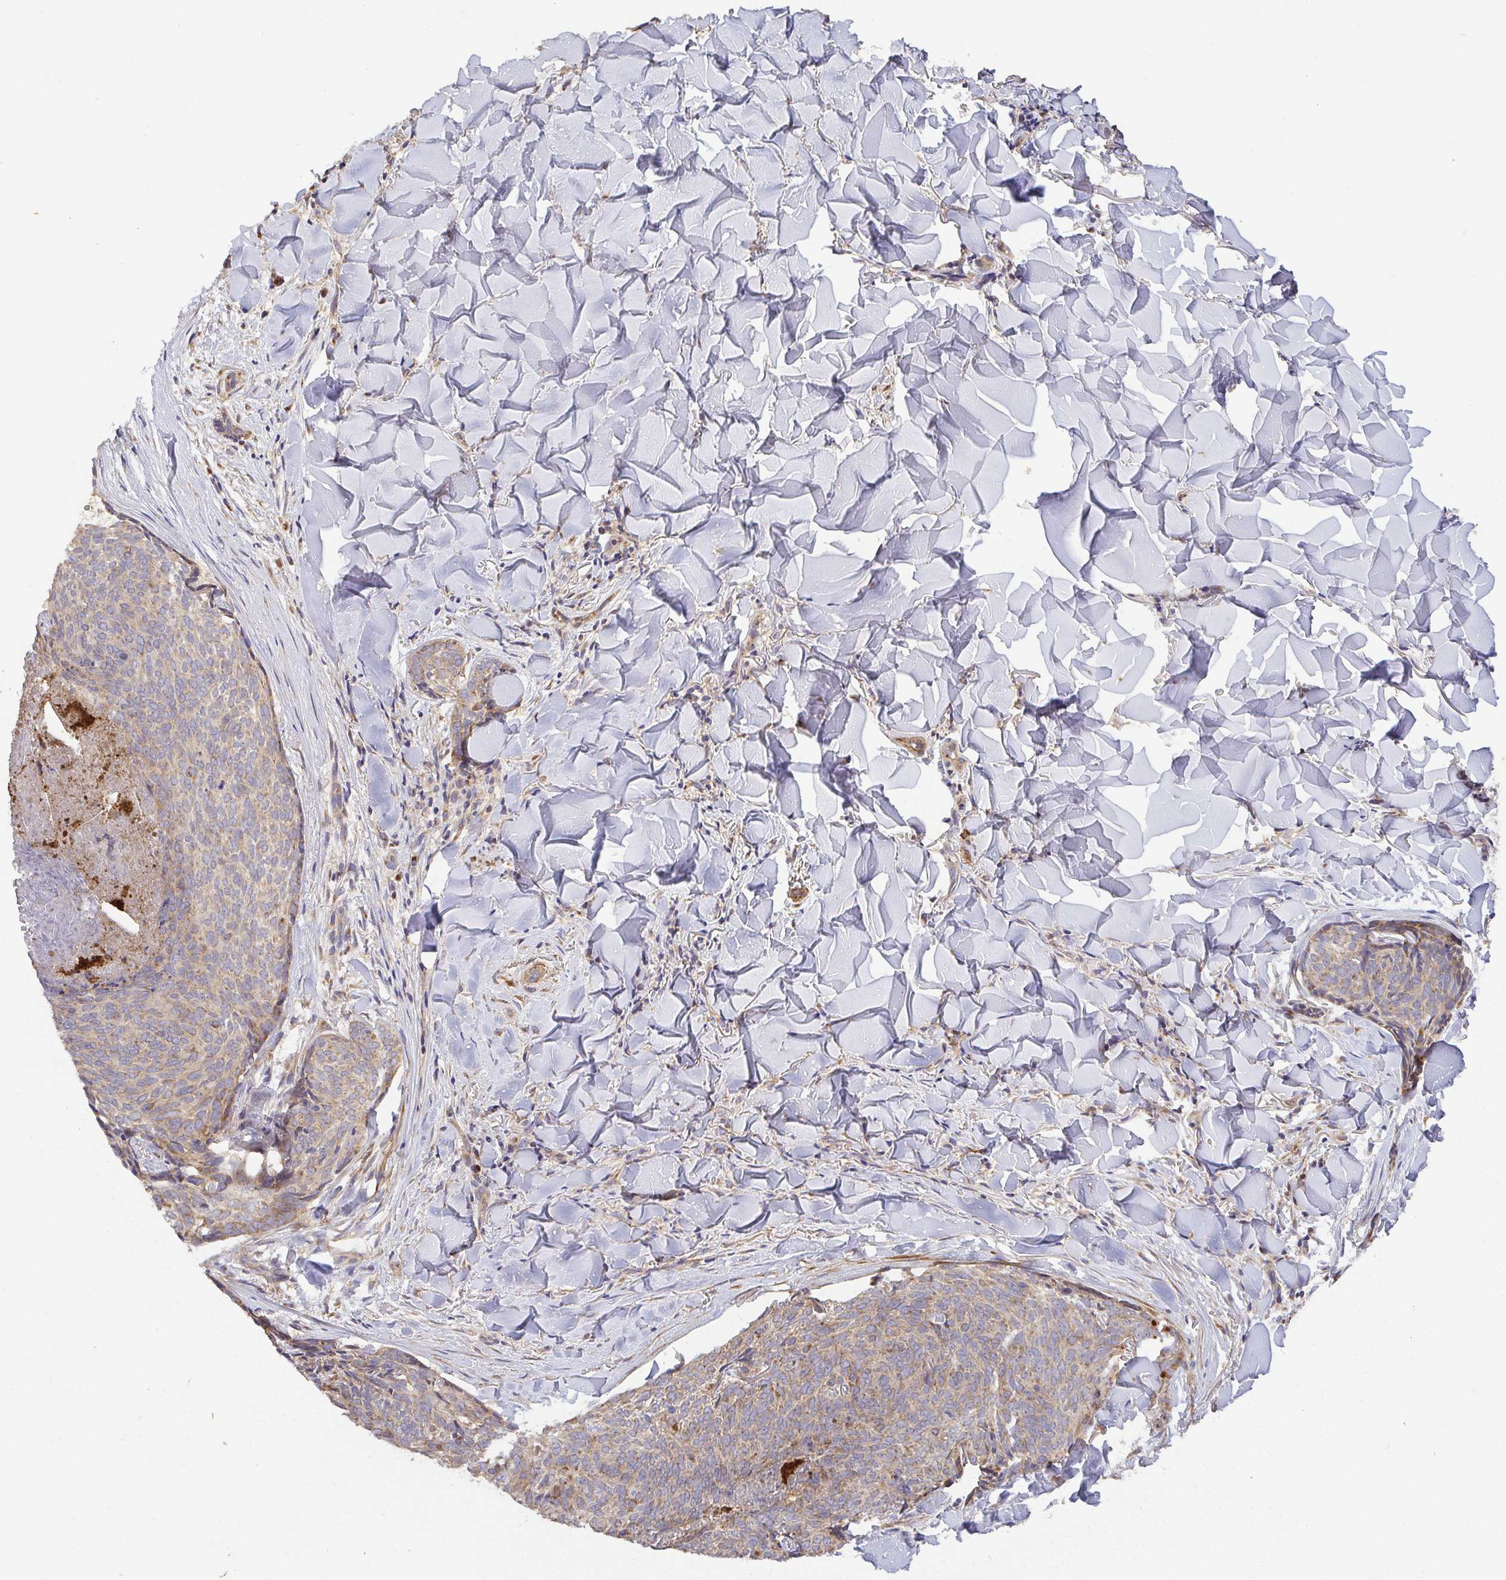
{"staining": {"intensity": "weak", "quantity": ">75%", "location": "cytoplasmic/membranous"}, "tissue": "skin cancer", "cell_type": "Tumor cells", "image_type": "cancer", "snomed": [{"axis": "morphology", "description": "Basal cell carcinoma"}, {"axis": "topography", "description": "Skin"}], "caption": "Immunohistochemistry (IHC) image of basal cell carcinoma (skin) stained for a protein (brown), which displays low levels of weak cytoplasmic/membranous expression in about >75% of tumor cells.", "gene": "TM9SF4", "patient": {"sex": "female", "age": 82}}